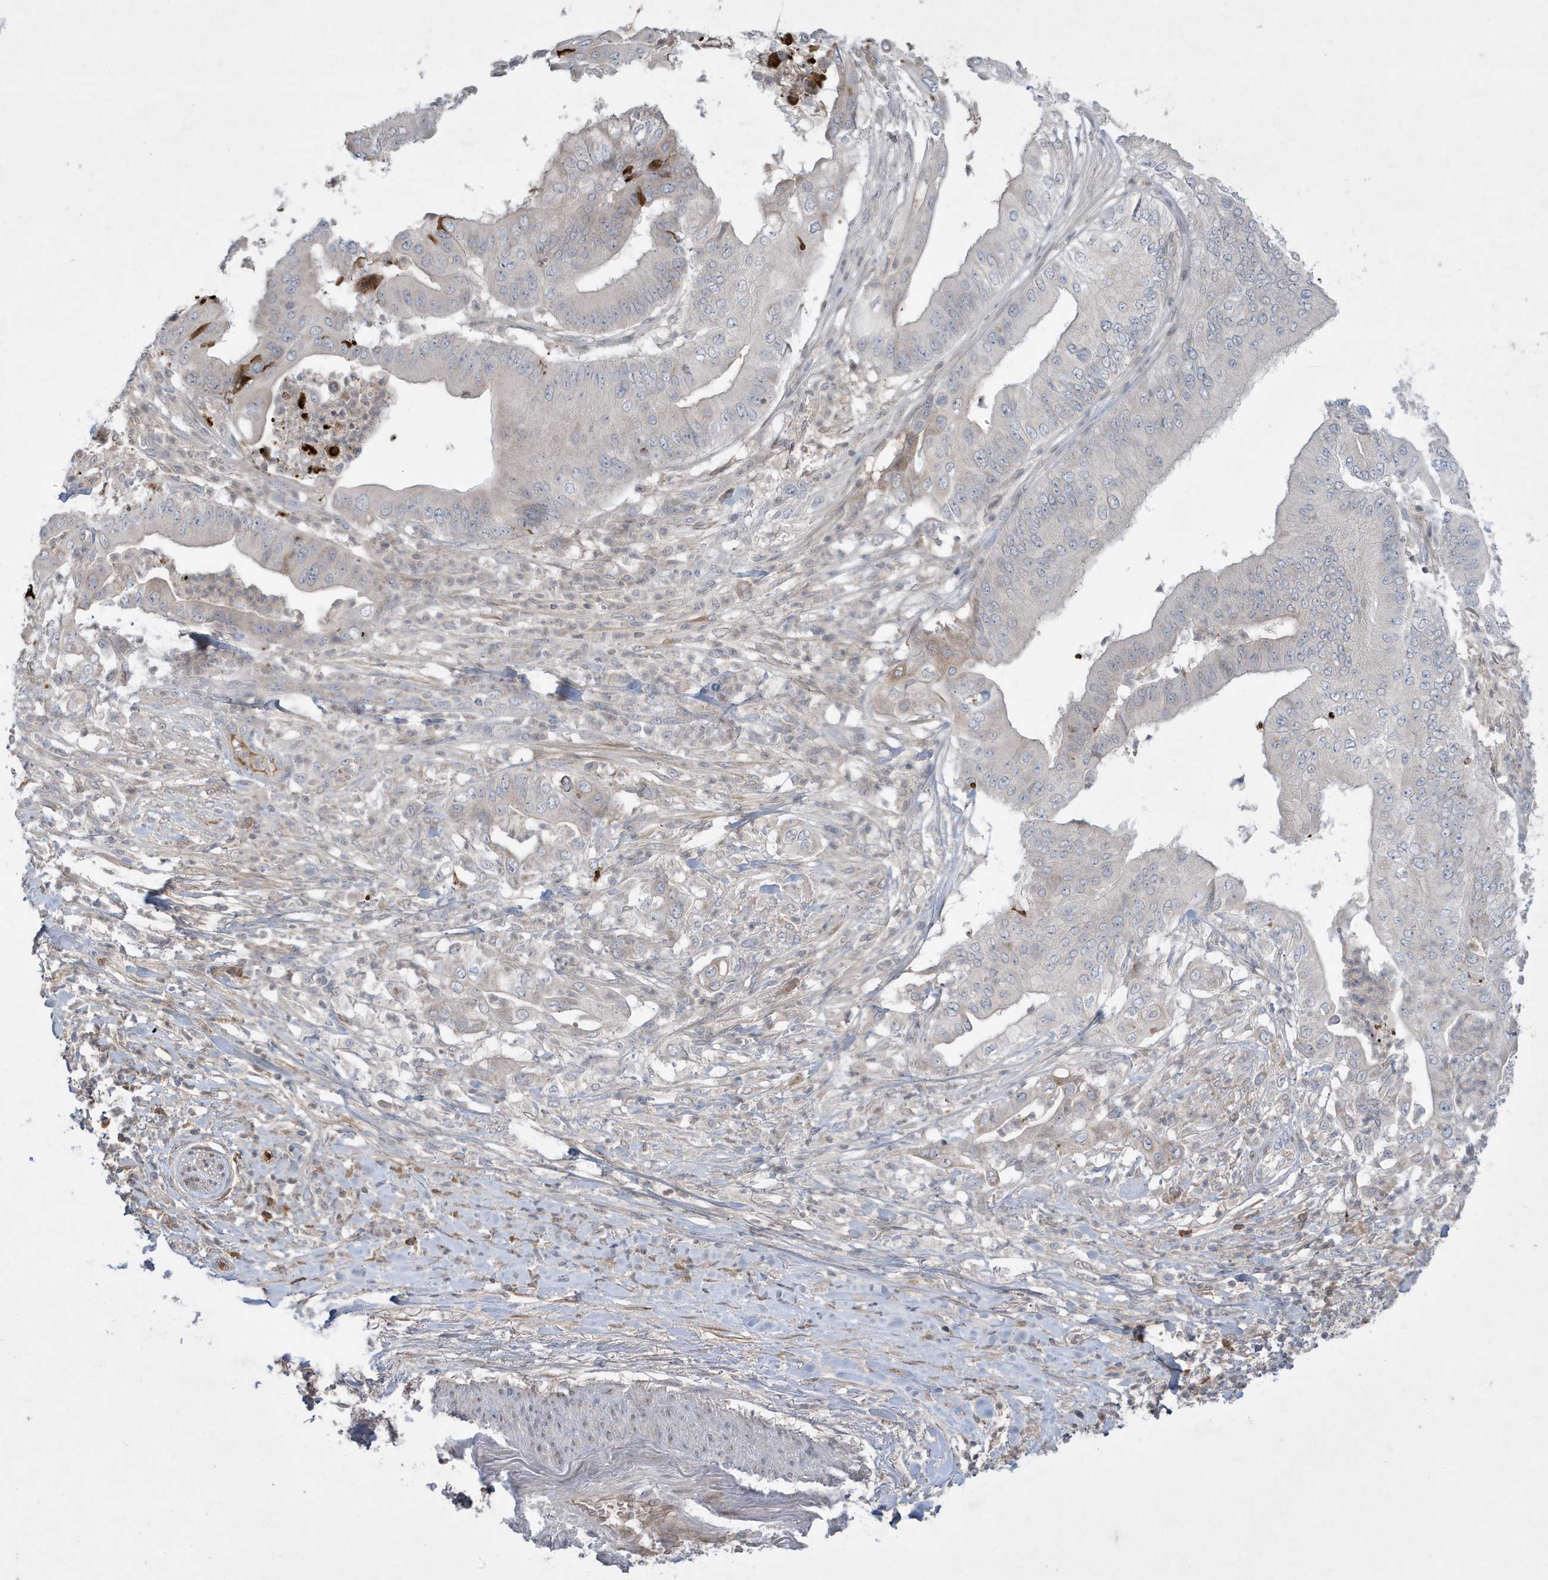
{"staining": {"intensity": "negative", "quantity": "none", "location": "none"}, "tissue": "pancreatic cancer", "cell_type": "Tumor cells", "image_type": "cancer", "snomed": [{"axis": "morphology", "description": "Adenocarcinoma, NOS"}, {"axis": "topography", "description": "Pancreas"}], "caption": "High magnification brightfield microscopy of pancreatic adenocarcinoma stained with DAB (3,3'-diaminobenzidine) (brown) and counterstained with hematoxylin (blue): tumor cells show no significant staining. (IHC, brightfield microscopy, high magnification).", "gene": "FNDC1", "patient": {"sex": "female", "age": 77}}